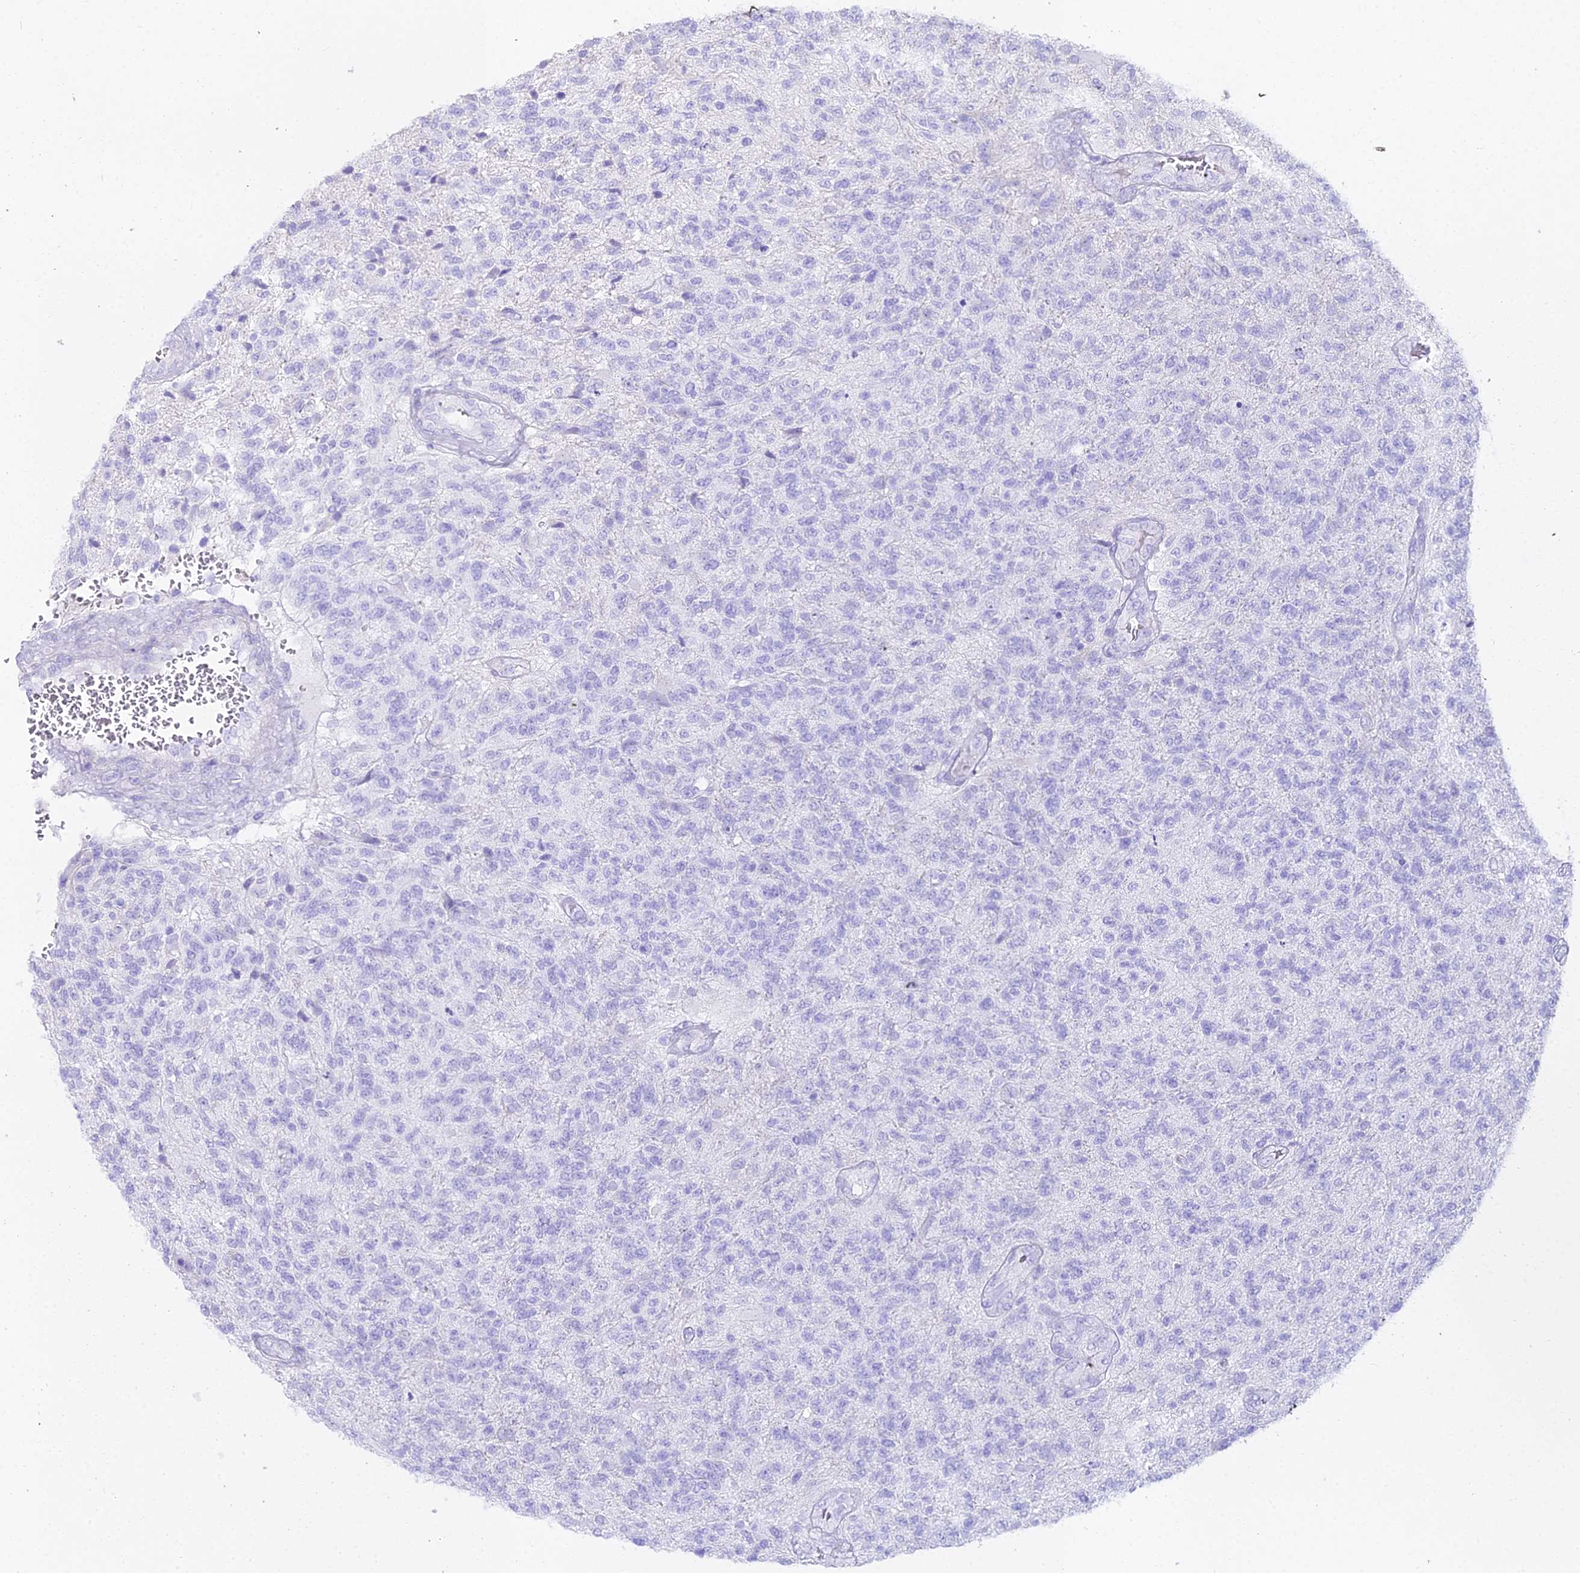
{"staining": {"intensity": "negative", "quantity": "none", "location": "none"}, "tissue": "glioma", "cell_type": "Tumor cells", "image_type": "cancer", "snomed": [{"axis": "morphology", "description": "Glioma, malignant, High grade"}, {"axis": "topography", "description": "Brain"}], "caption": "Tumor cells are negative for brown protein staining in malignant glioma (high-grade).", "gene": "GLYAT", "patient": {"sex": "male", "age": 56}}